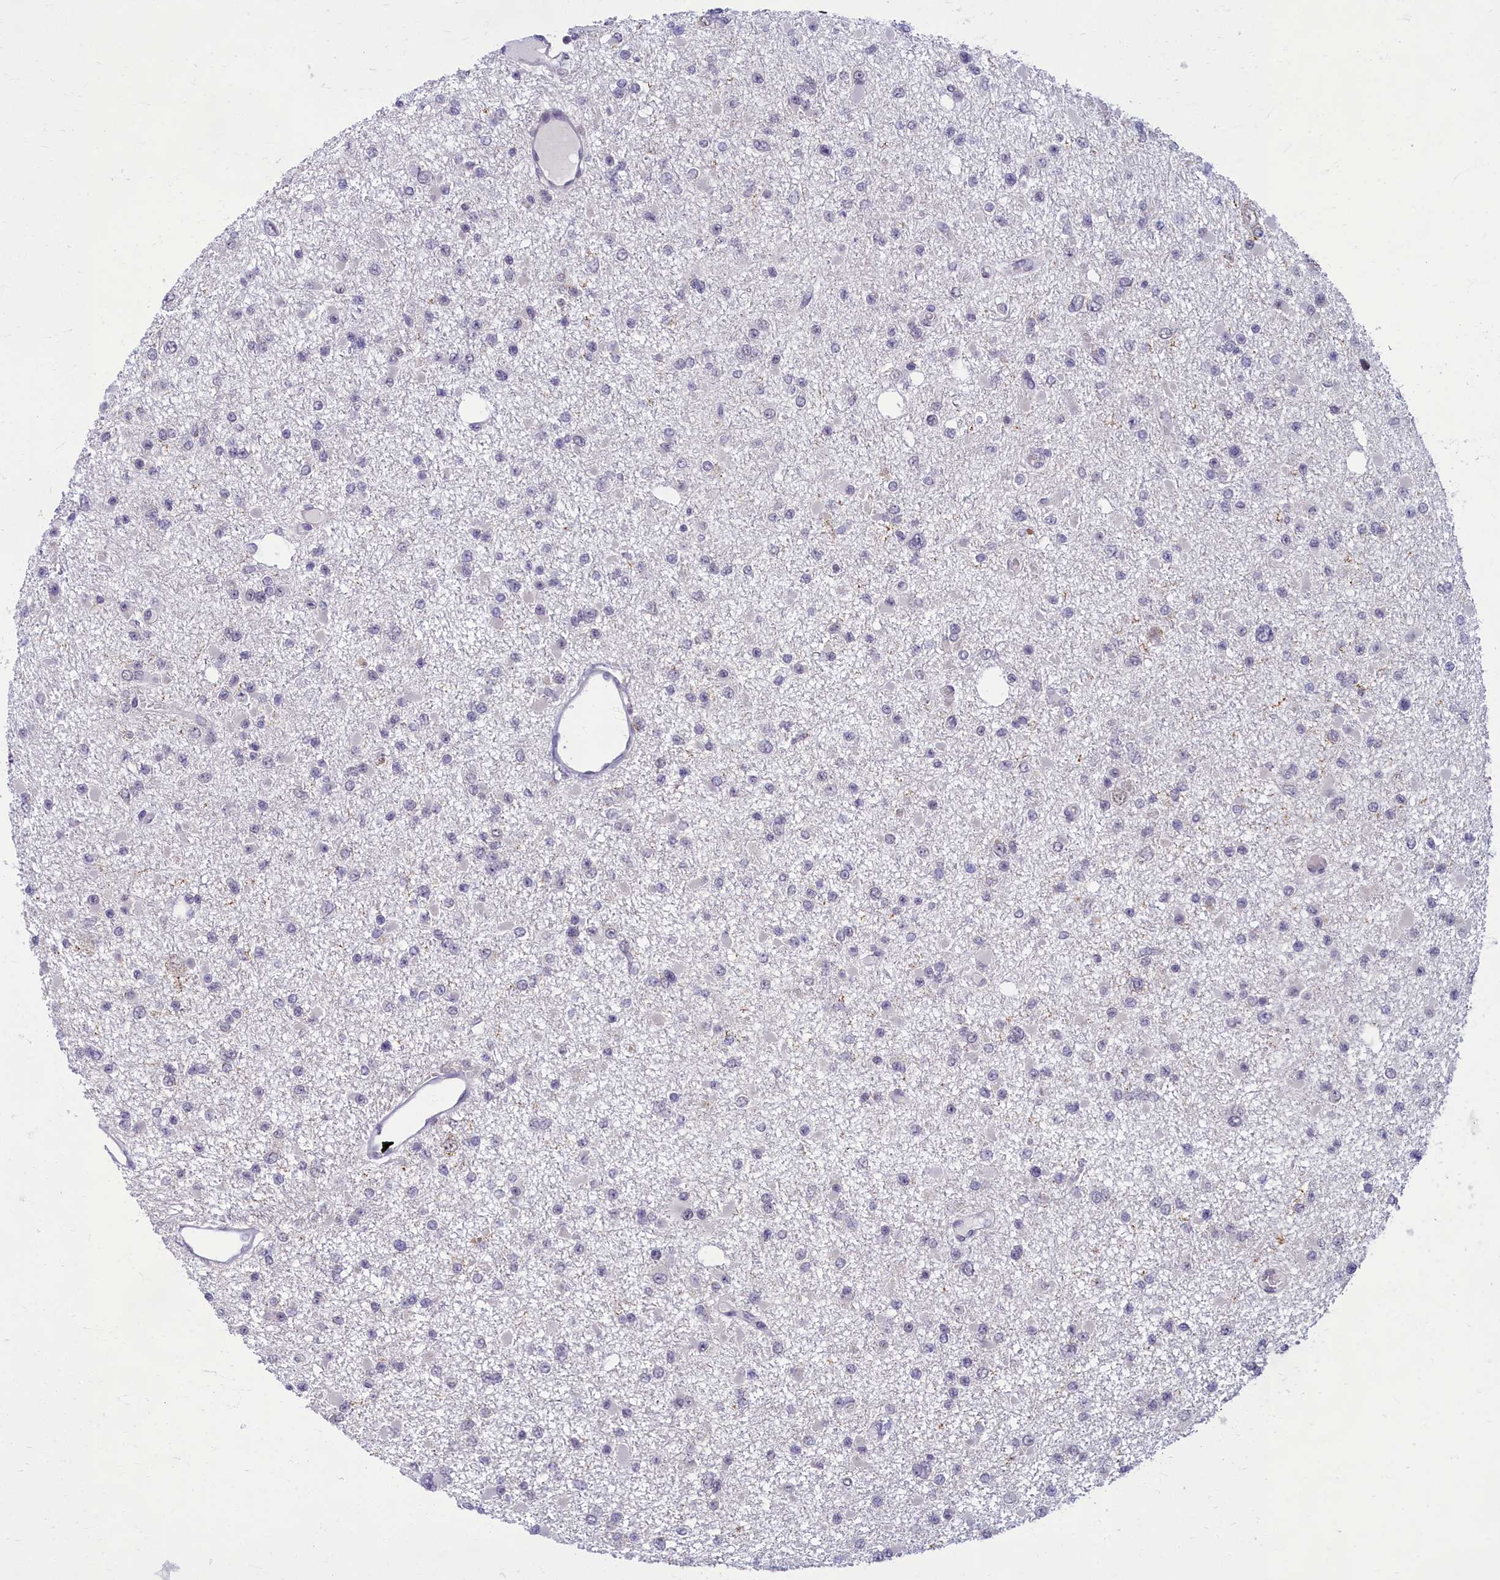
{"staining": {"intensity": "negative", "quantity": "none", "location": "none"}, "tissue": "glioma", "cell_type": "Tumor cells", "image_type": "cancer", "snomed": [{"axis": "morphology", "description": "Glioma, malignant, Low grade"}, {"axis": "topography", "description": "Brain"}], "caption": "Human glioma stained for a protein using IHC exhibits no staining in tumor cells.", "gene": "EARS2", "patient": {"sex": "female", "age": 22}}